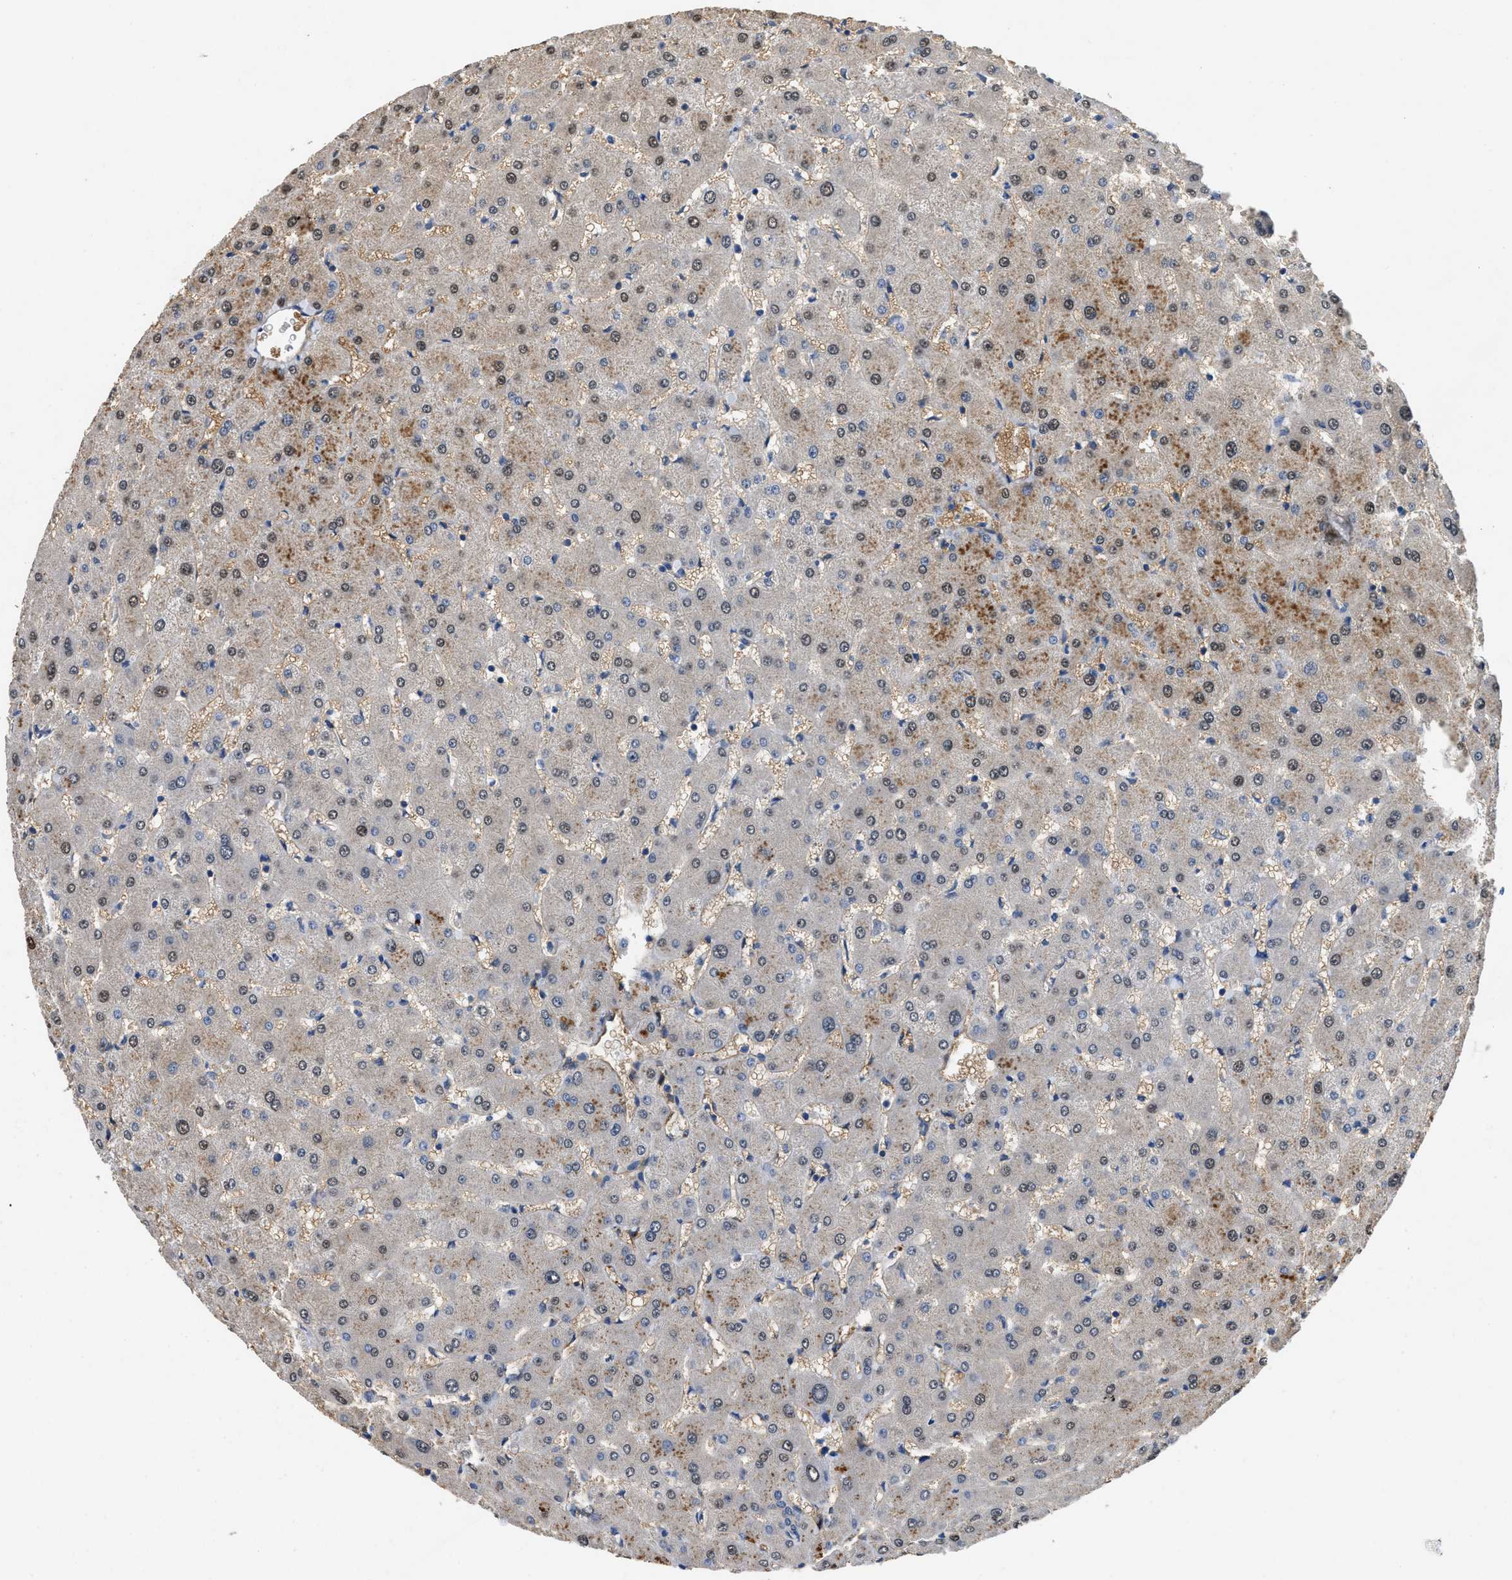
{"staining": {"intensity": "weak", "quantity": "25%-75%", "location": "cytoplasmic/membranous"}, "tissue": "liver", "cell_type": "Cholangiocytes", "image_type": "normal", "snomed": [{"axis": "morphology", "description": "Normal tissue, NOS"}, {"axis": "topography", "description": "Liver"}], "caption": "Cholangiocytes demonstrate low levels of weak cytoplasmic/membranous staining in approximately 25%-75% of cells in unremarkable liver.", "gene": "RAPH1", "patient": {"sex": "female", "age": 63}}